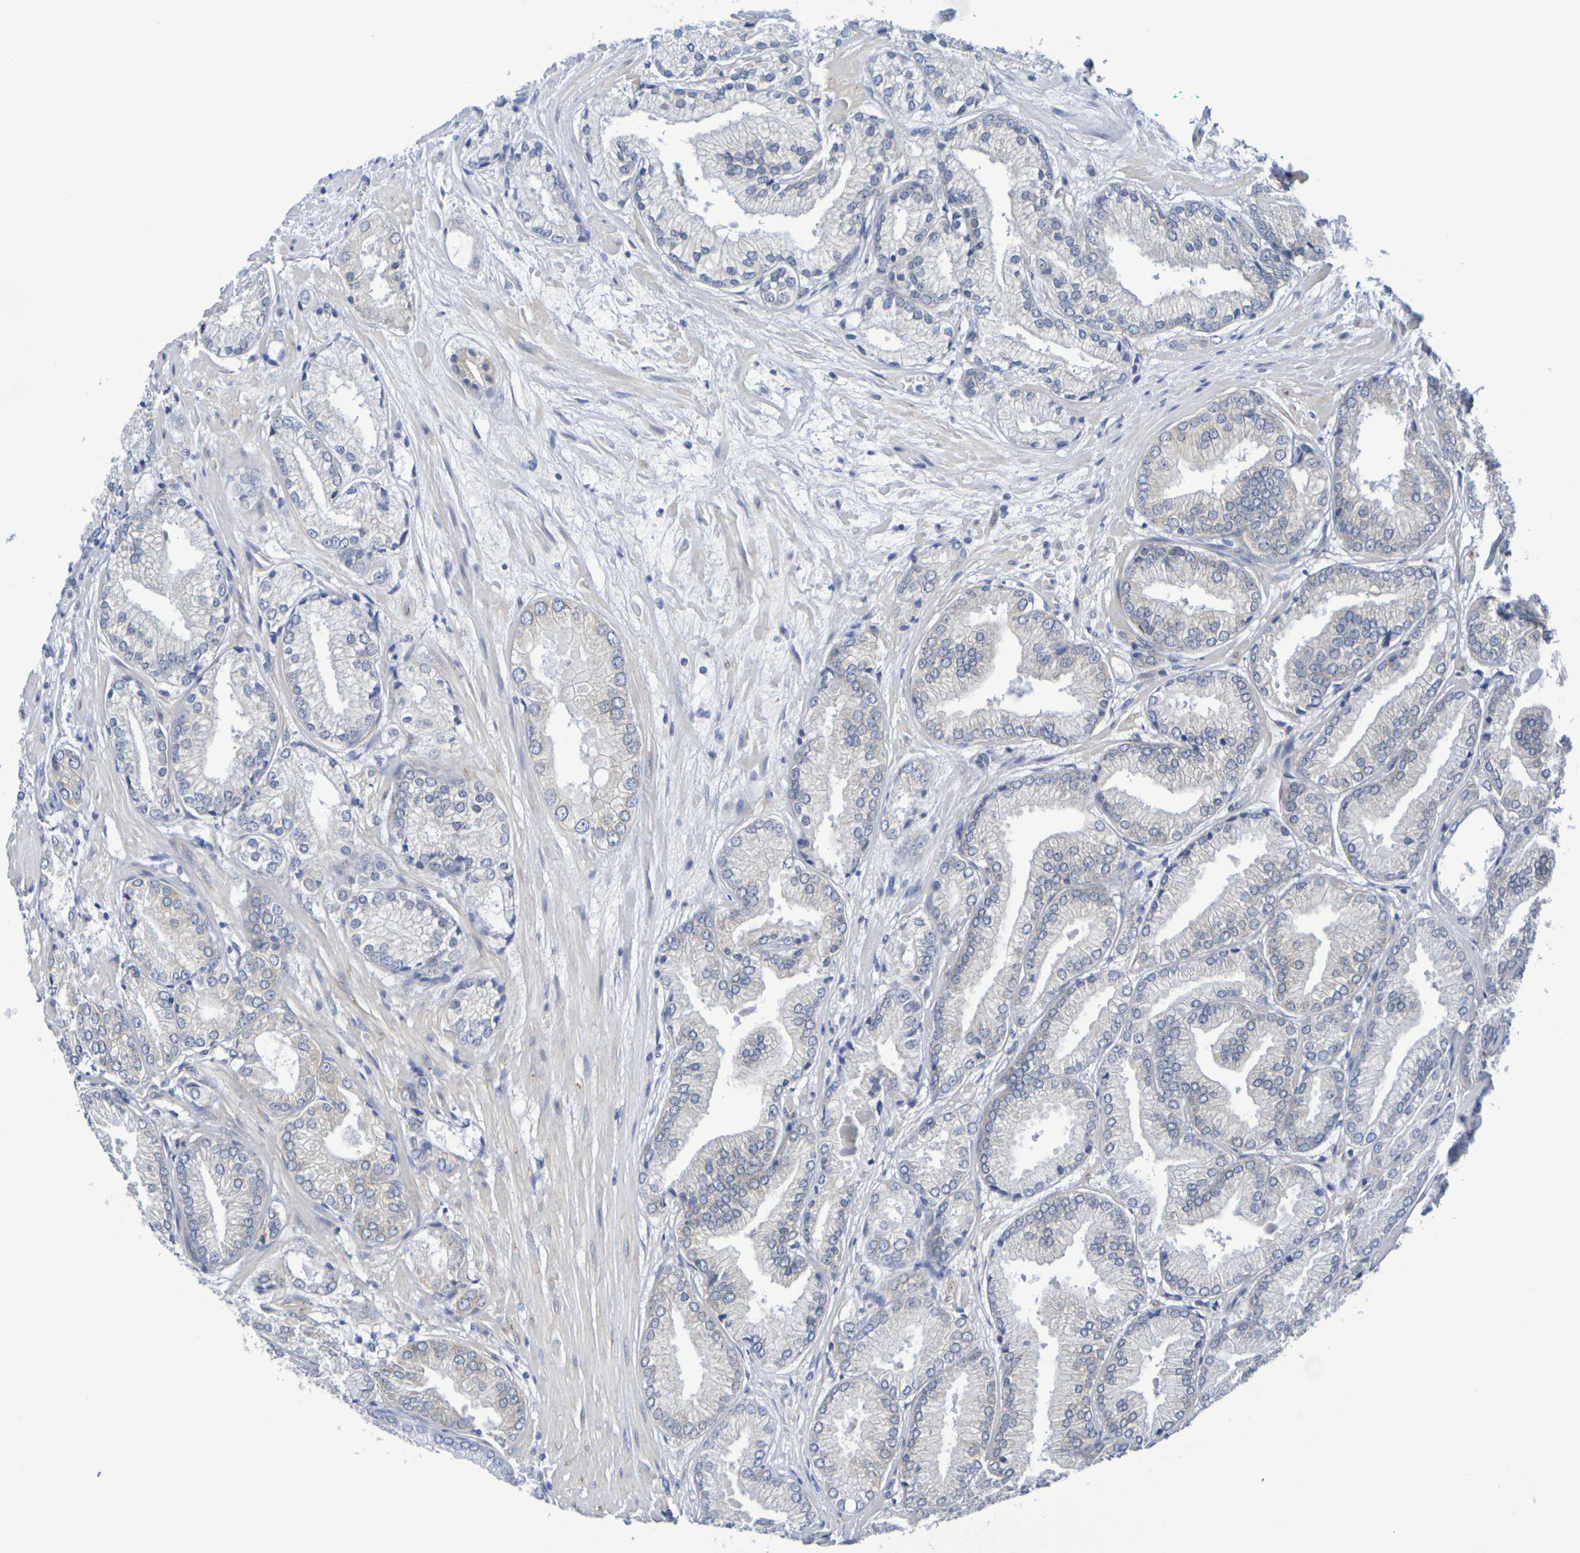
{"staining": {"intensity": "weak", "quantity": "<25%", "location": "cytoplasmic/membranous"}, "tissue": "prostate cancer", "cell_type": "Tumor cells", "image_type": "cancer", "snomed": [{"axis": "morphology", "description": "Adenocarcinoma, High grade"}, {"axis": "topography", "description": "Prostate"}], "caption": "High magnification brightfield microscopy of prostate cancer stained with DAB (3,3'-diaminobenzidine) (brown) and counterstained with hematoxylin (blue): tumor cells show no significant expression. (Brightfield microscopy of DAB (3,3'-diaminobenzidine) IHC at high magnification).", "gene": "TMCC3", "patient": {"sex": "male", "age": 59}}